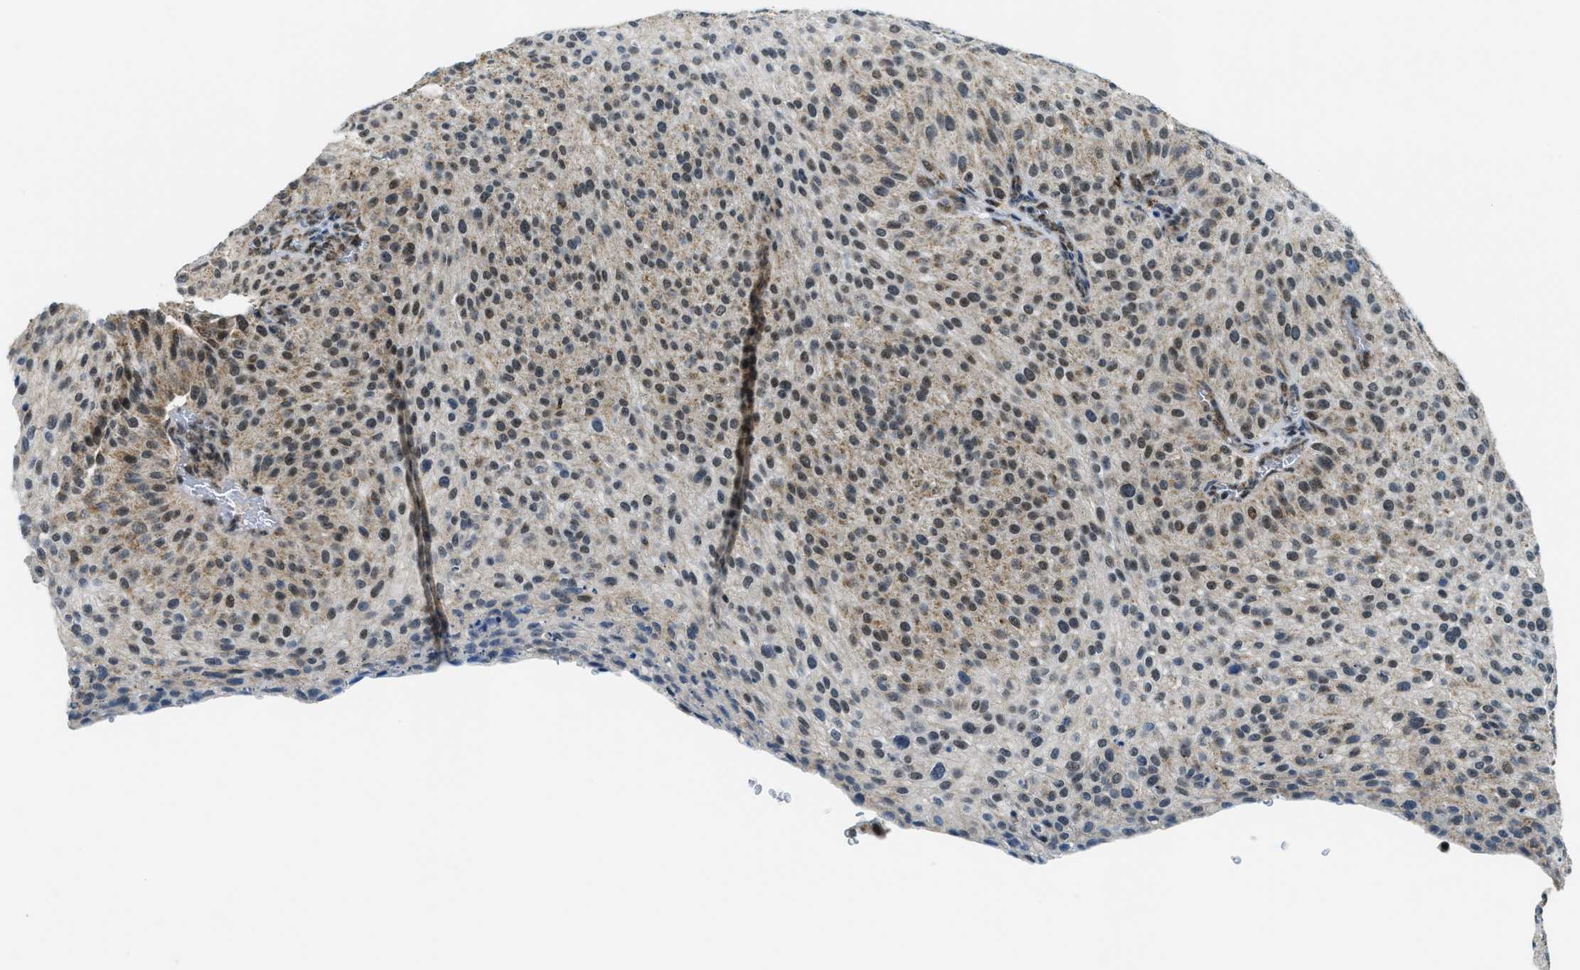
{"staining": {"intensity": "moderate", "quantity": "25%-75%", "location": "cytoplasmic/membranous,nuclear"}, "tissue": "urothelial cancer", "cell_type": "Tumor cells", "image_type": "cancer", "snomed": [{"axis": "morphology", "description": "Urothelial carcinoma, Low grade"}, {"axis": "topography", "description": "Smooth muscle"}, {"axis": "topography", "description": "Urinary bladder"}], "caption": "Urothelial cancer stained with a brown dye exhibits moderate cytoplasmic/membranous and nuclear positive staining in approximately 25%-75% of tumor cells.", "gene": "SP100", "patient": {"sex": "male", "age": 60}}